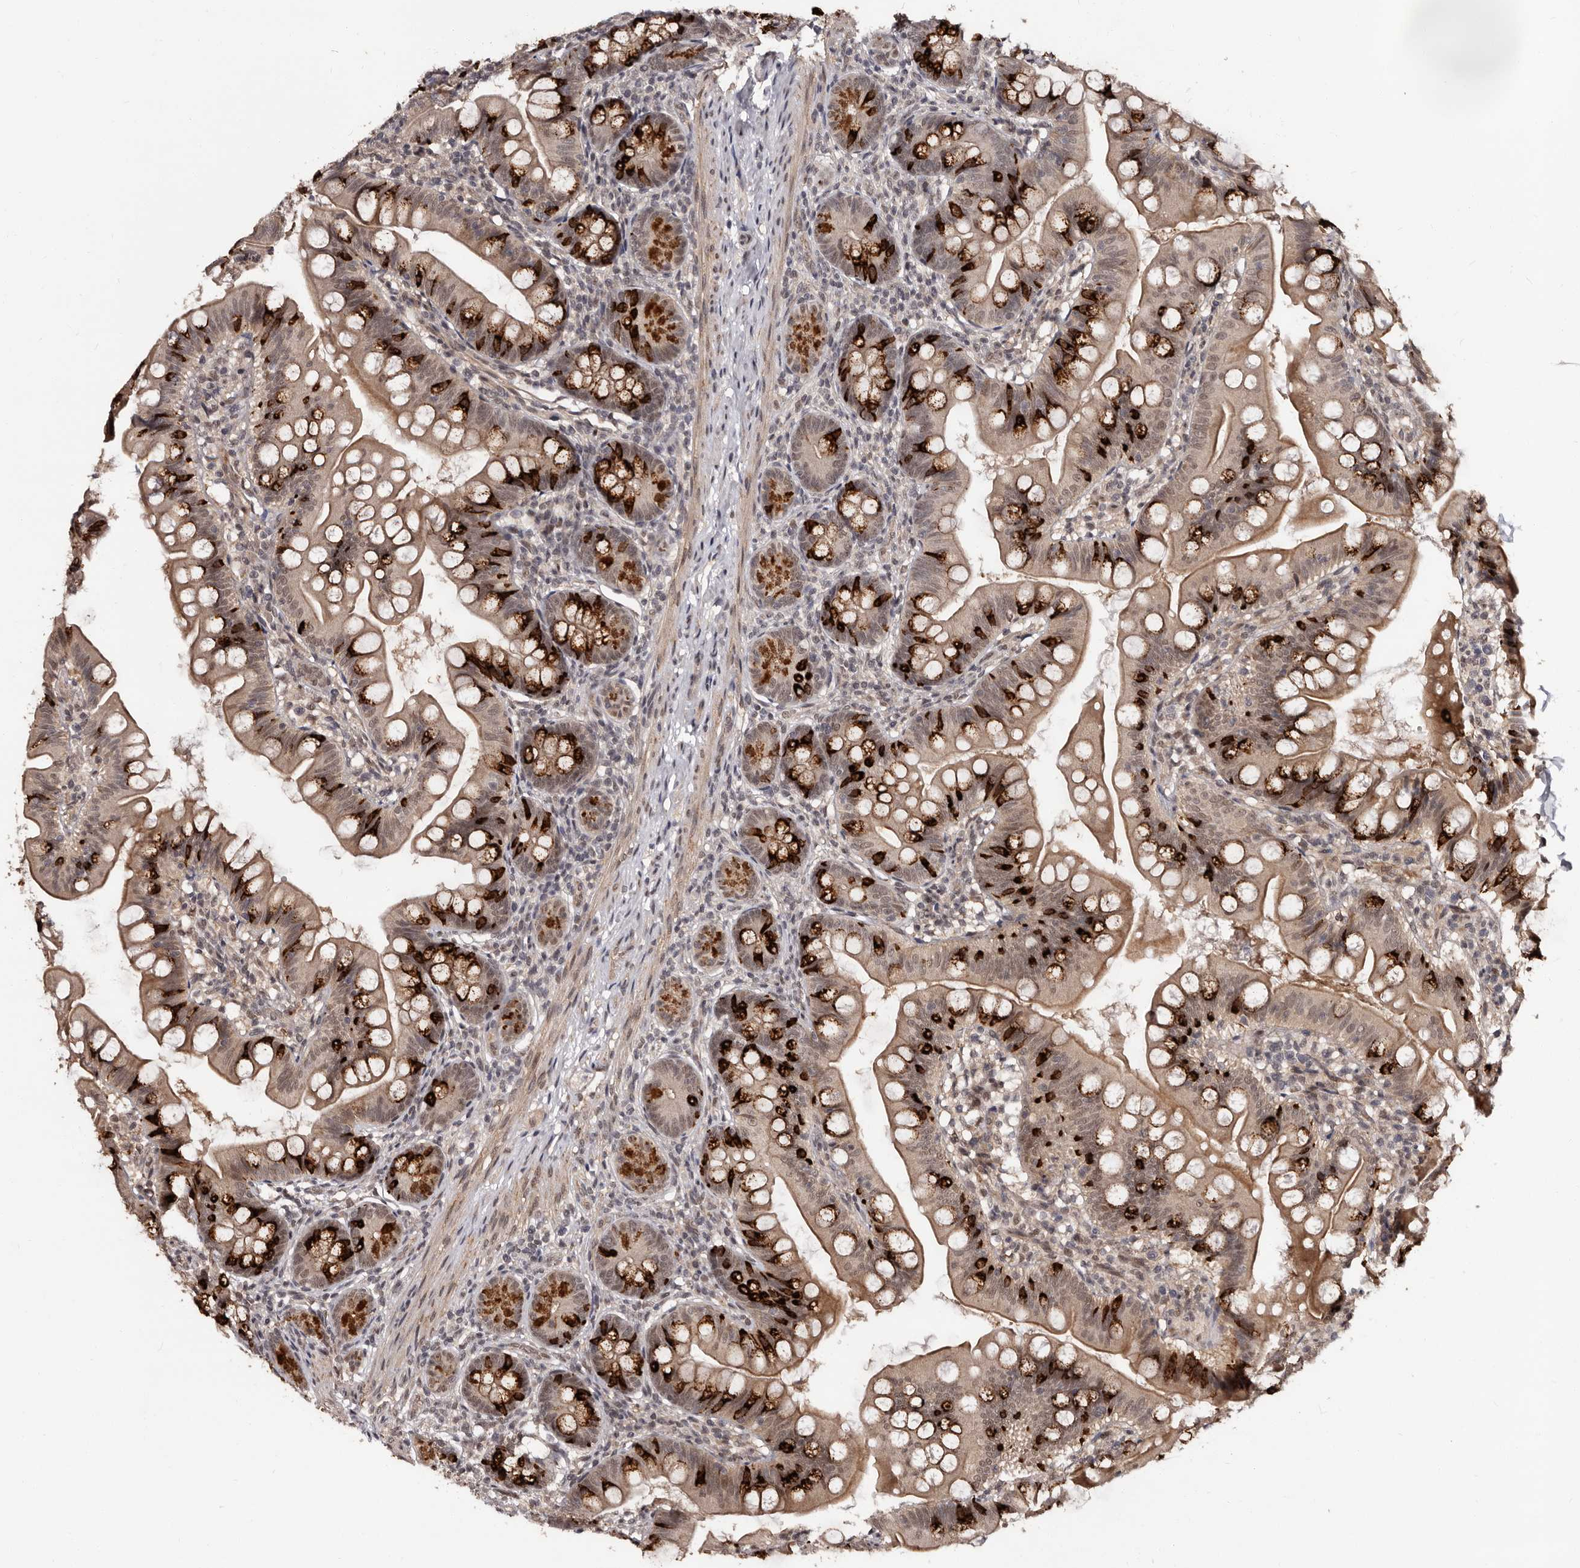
{"staining": {"intensity": "strong", "quantity": ">75%", "location": "cytoplasmic/membranous"}, "tissue": "small intestine", "cell_type": "Glandular cells", "image_type": "normal", "snomed": [{"axis": "morphology", "description": "Normal tissue, NOS"}, {"axis": "topography", "description": "Small intestine"}], "caption": "Glandular cells reveal high levels of strong cytoplasmic/membranous positivity in approximately >75% of cells in benign human small intestine. (Brightfield microscopy of DAB IHC at high magnification).", "gene": "TBC1D22B", "patient": {"sex": "male", "age": 7}}